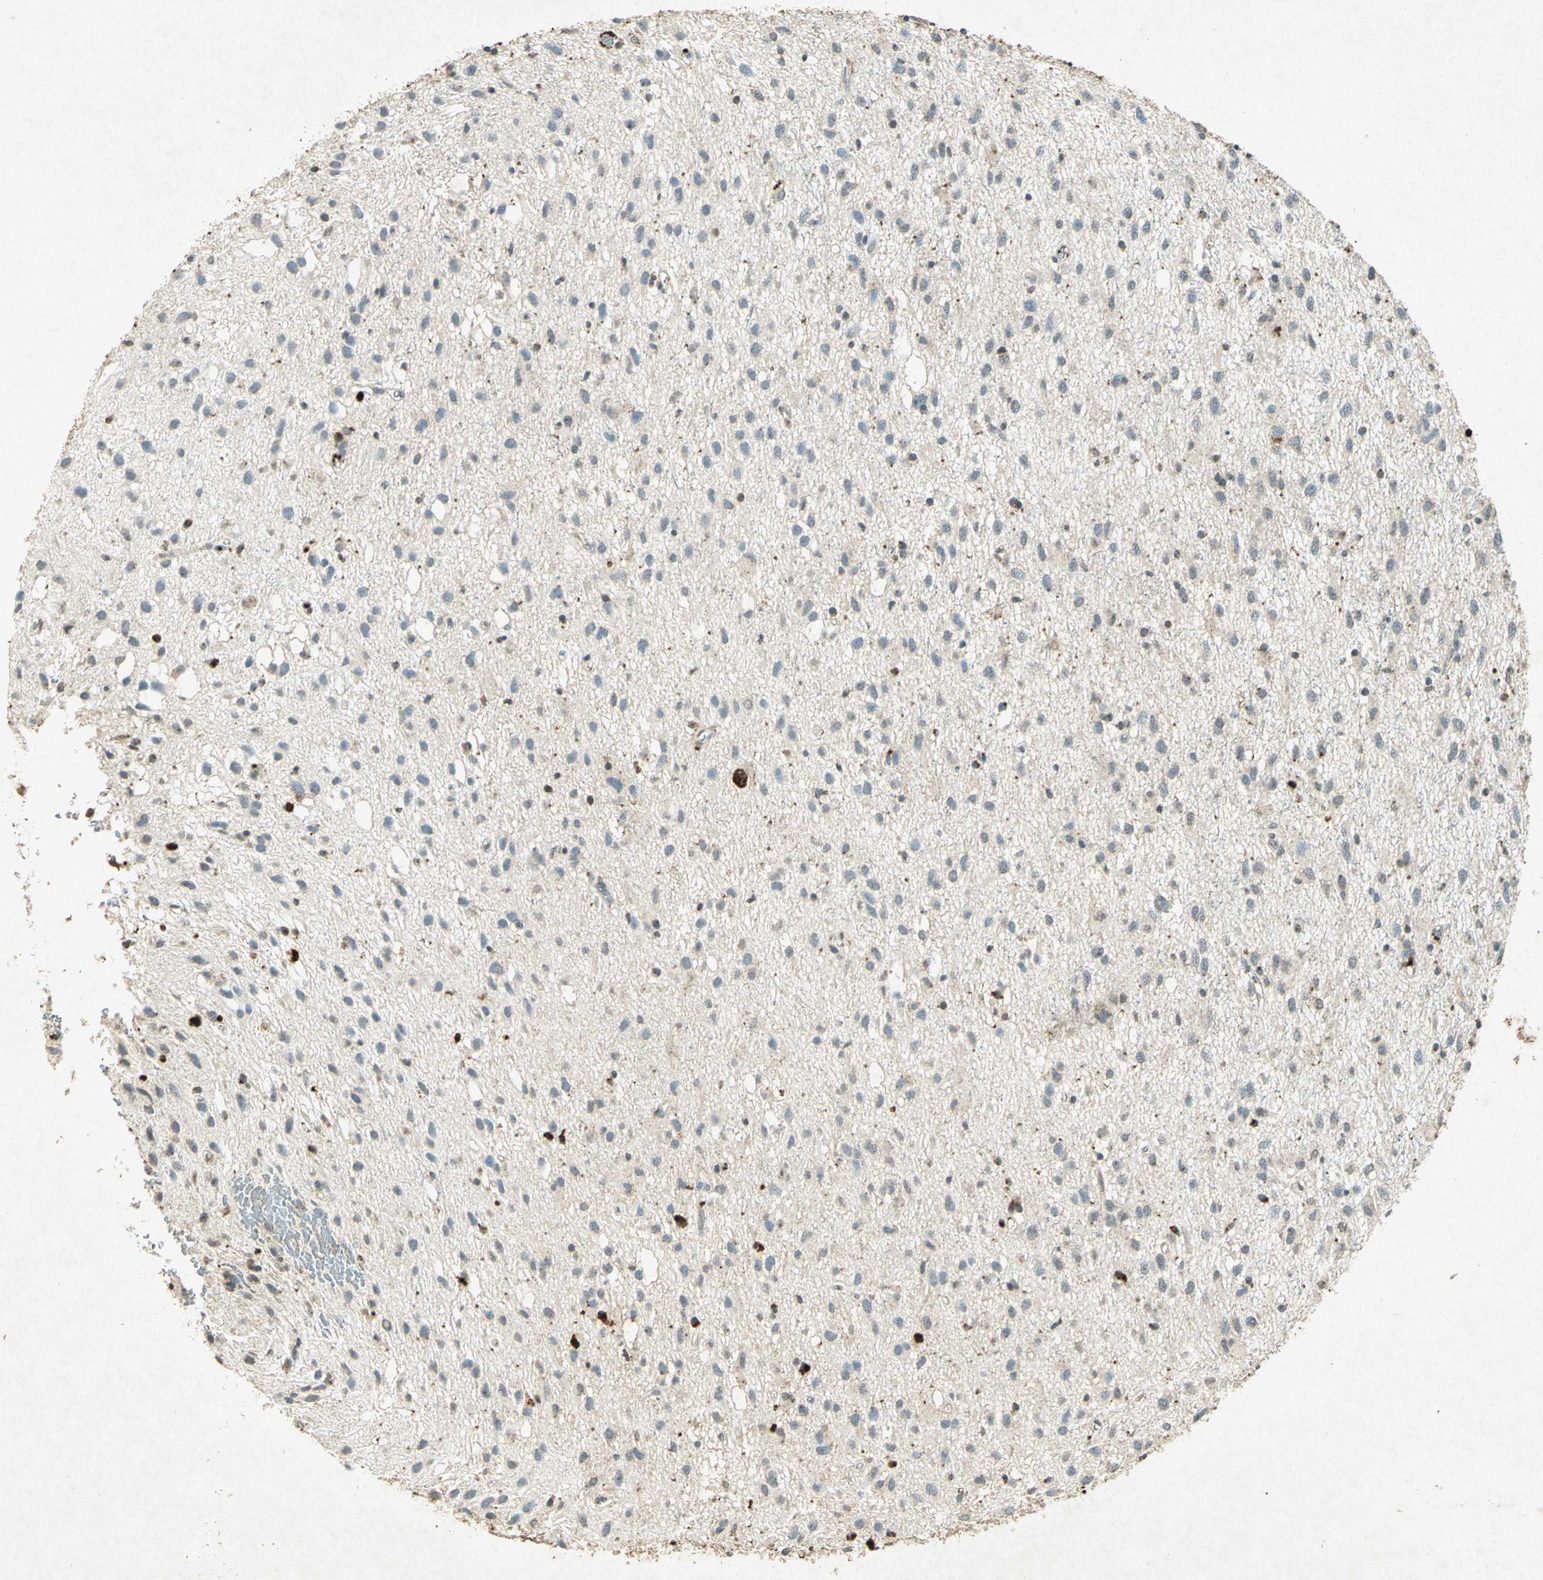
{"staining": {"intensity": "weak", "quantity": "<25%", "location": "cytoplasmic/membranous"}, "tissue": "glioma", "cell_type": "Tumor cells", "image_type": "cancer", "snomed": [{"axis": "morphology", "description": "Glioma, malignant, Low grade"}, {"axis": "topography", "description": "Brain"}], "caption": "Malignant glioma (low-grade) stained for a protein using immunohistochemistry (IHC) displays no positivity tumor cells.", "gene": "PSEN1", "patient": {"sex": "male", "age": 77}}